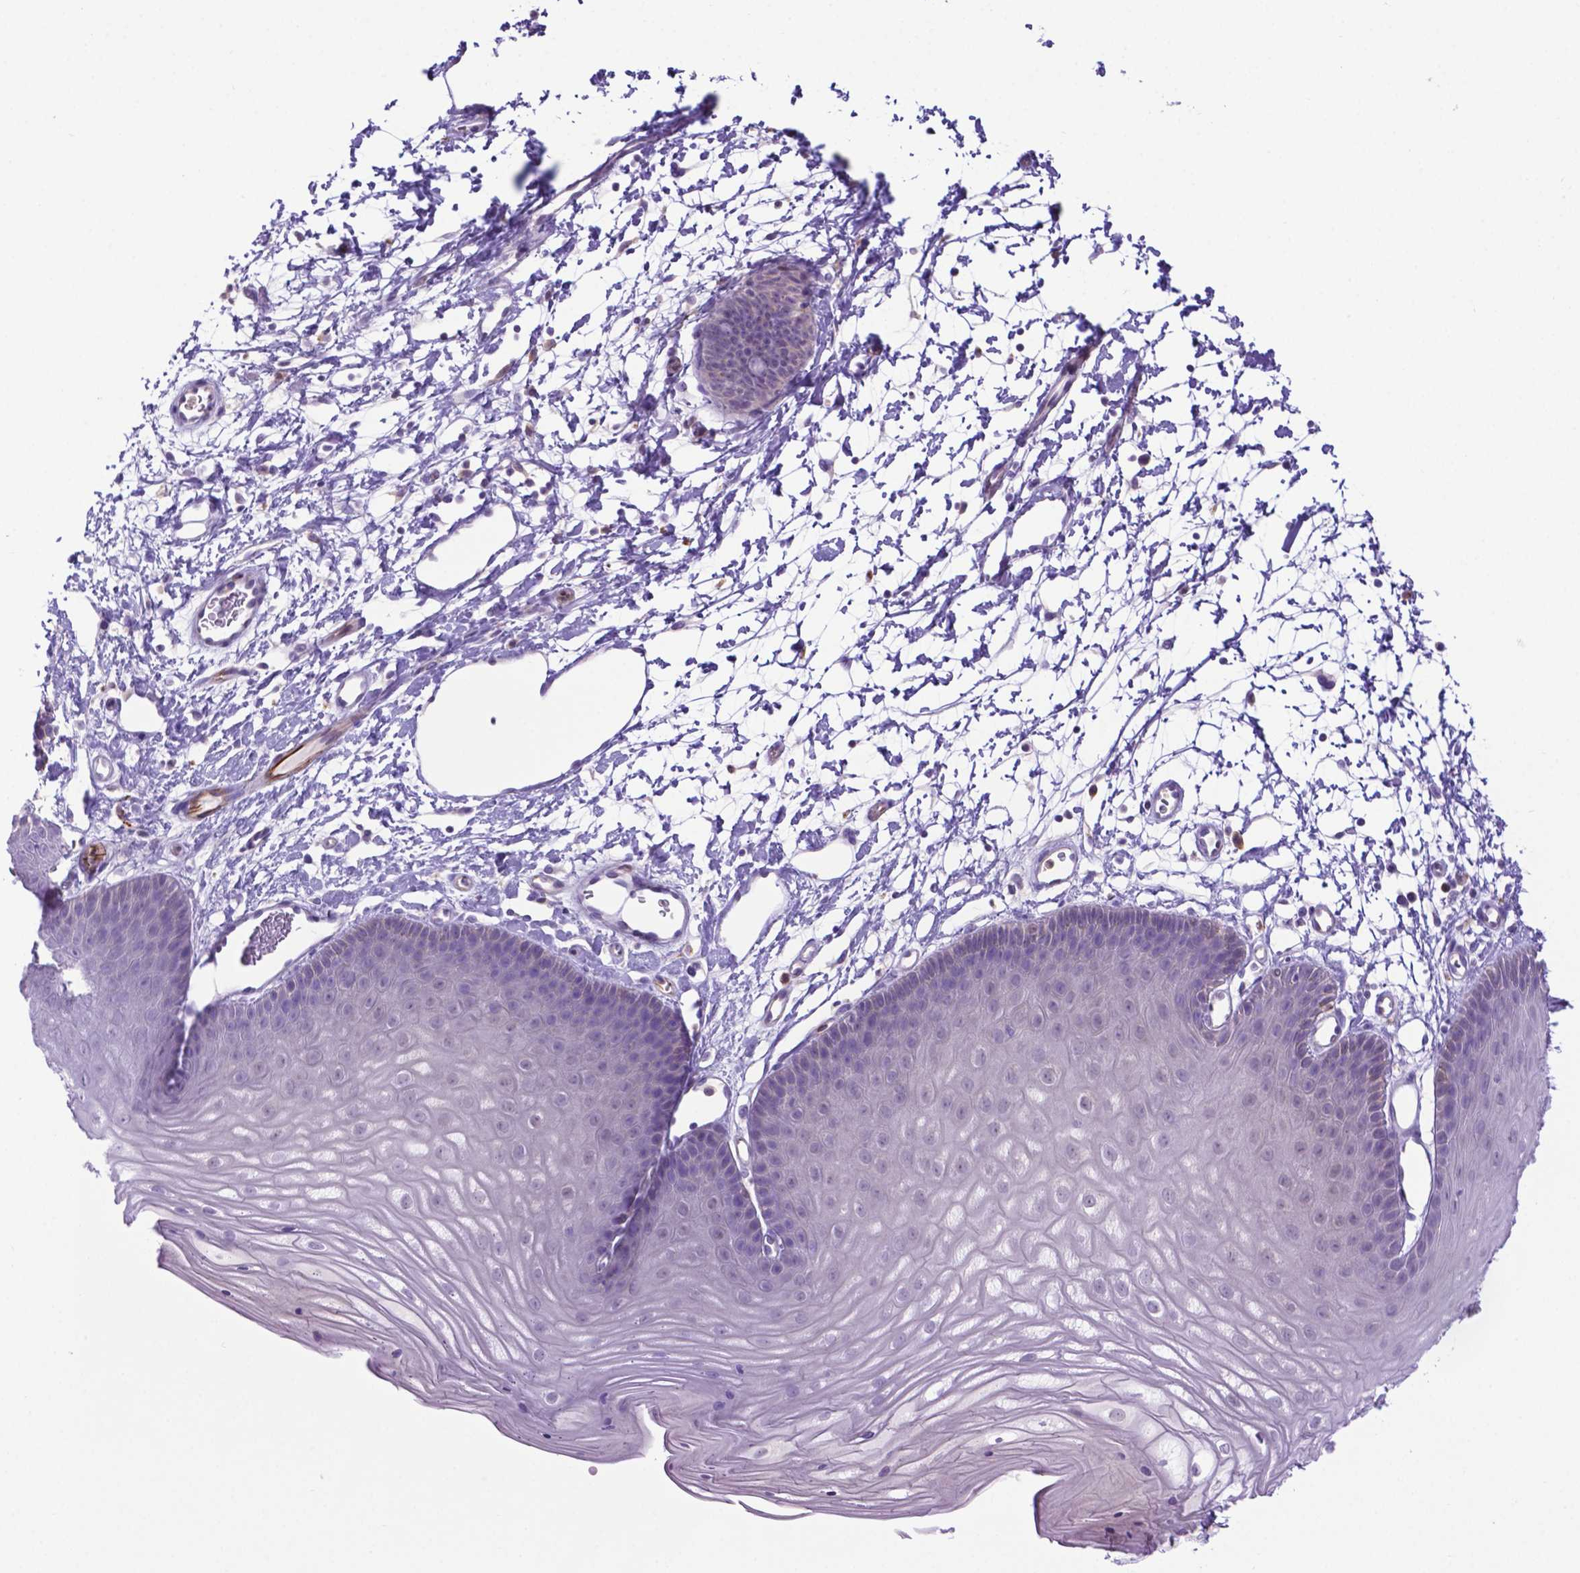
{"staining": {"intensity": "moderate", "quantity": "<25%", "location": "cytoplasmic/membranous"}, "tissue": "skin", "cell_type": "Epidermal cells", "image_type": "normal", "snomed": [{"axis": "morphology", "description": "Normal tissue, NOS"}, {"axis": "topography", "description": "Anal"}], "caption": "The image reveals a brown stain indicating the presence of a protein in the cytoplasmic/membranous of epidermal cells in skin.", "gene": "LZTR1", "patient": {"sex": "male", "age": 53}}